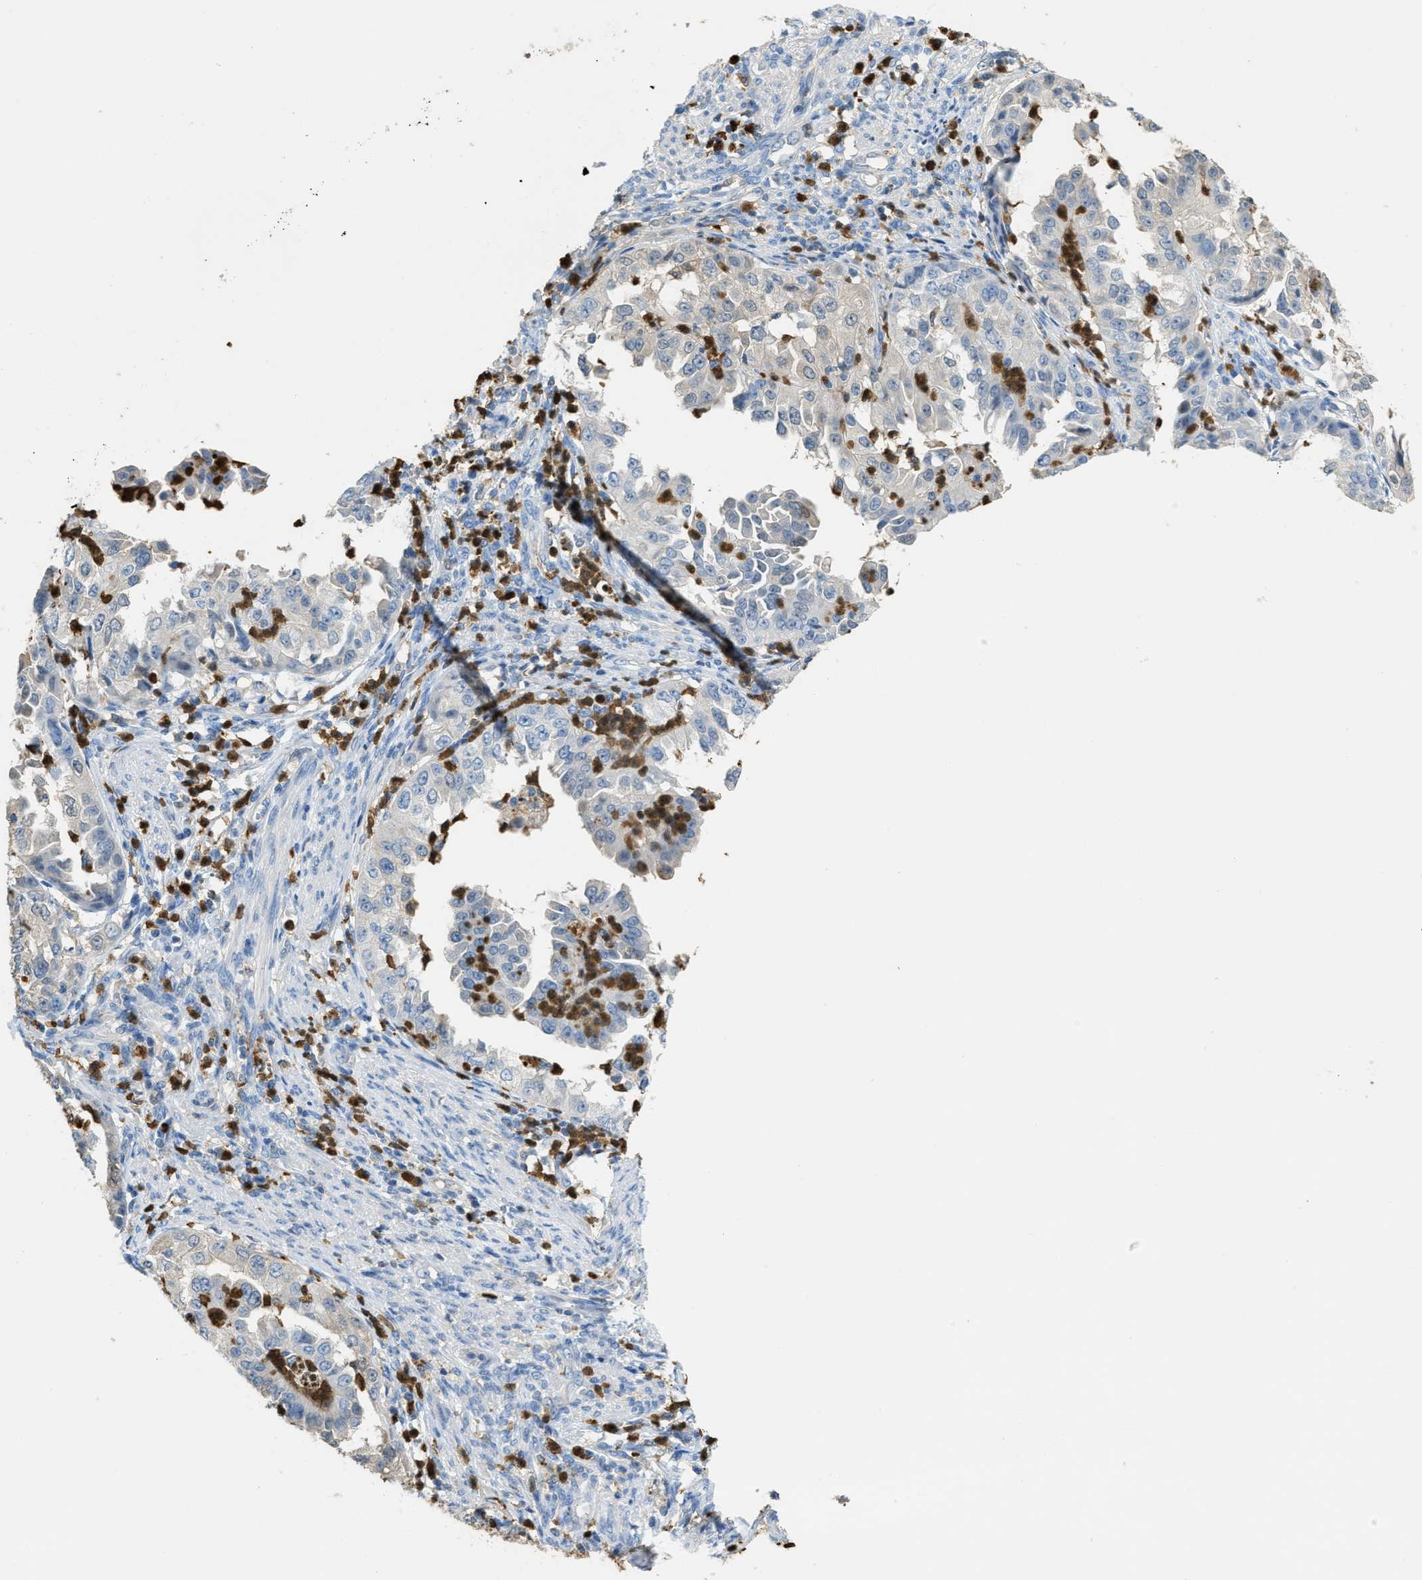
{"staining": {"intensity": "negative", "quantity": "none", "location": "none"}, "tissue": "endometrial cancer", "cell_type": "Tumor cells", "image_type": "cancer", "snomed": [{"axis": "morphology", "description": "Adenocarcinoma, NOS"}, {"axis": "topography", "description": "Endometrium"}], "caption": "High magnification brightfield microscopy of endometrial cancer stained with DAB (3,3'-diaminobenzidine) (brown) and counterstained with hematoxylin (blue): tumor cells show no significant expression.", "gene": "SERPINB1", "patient": {"sex": "female", "age": 85}}